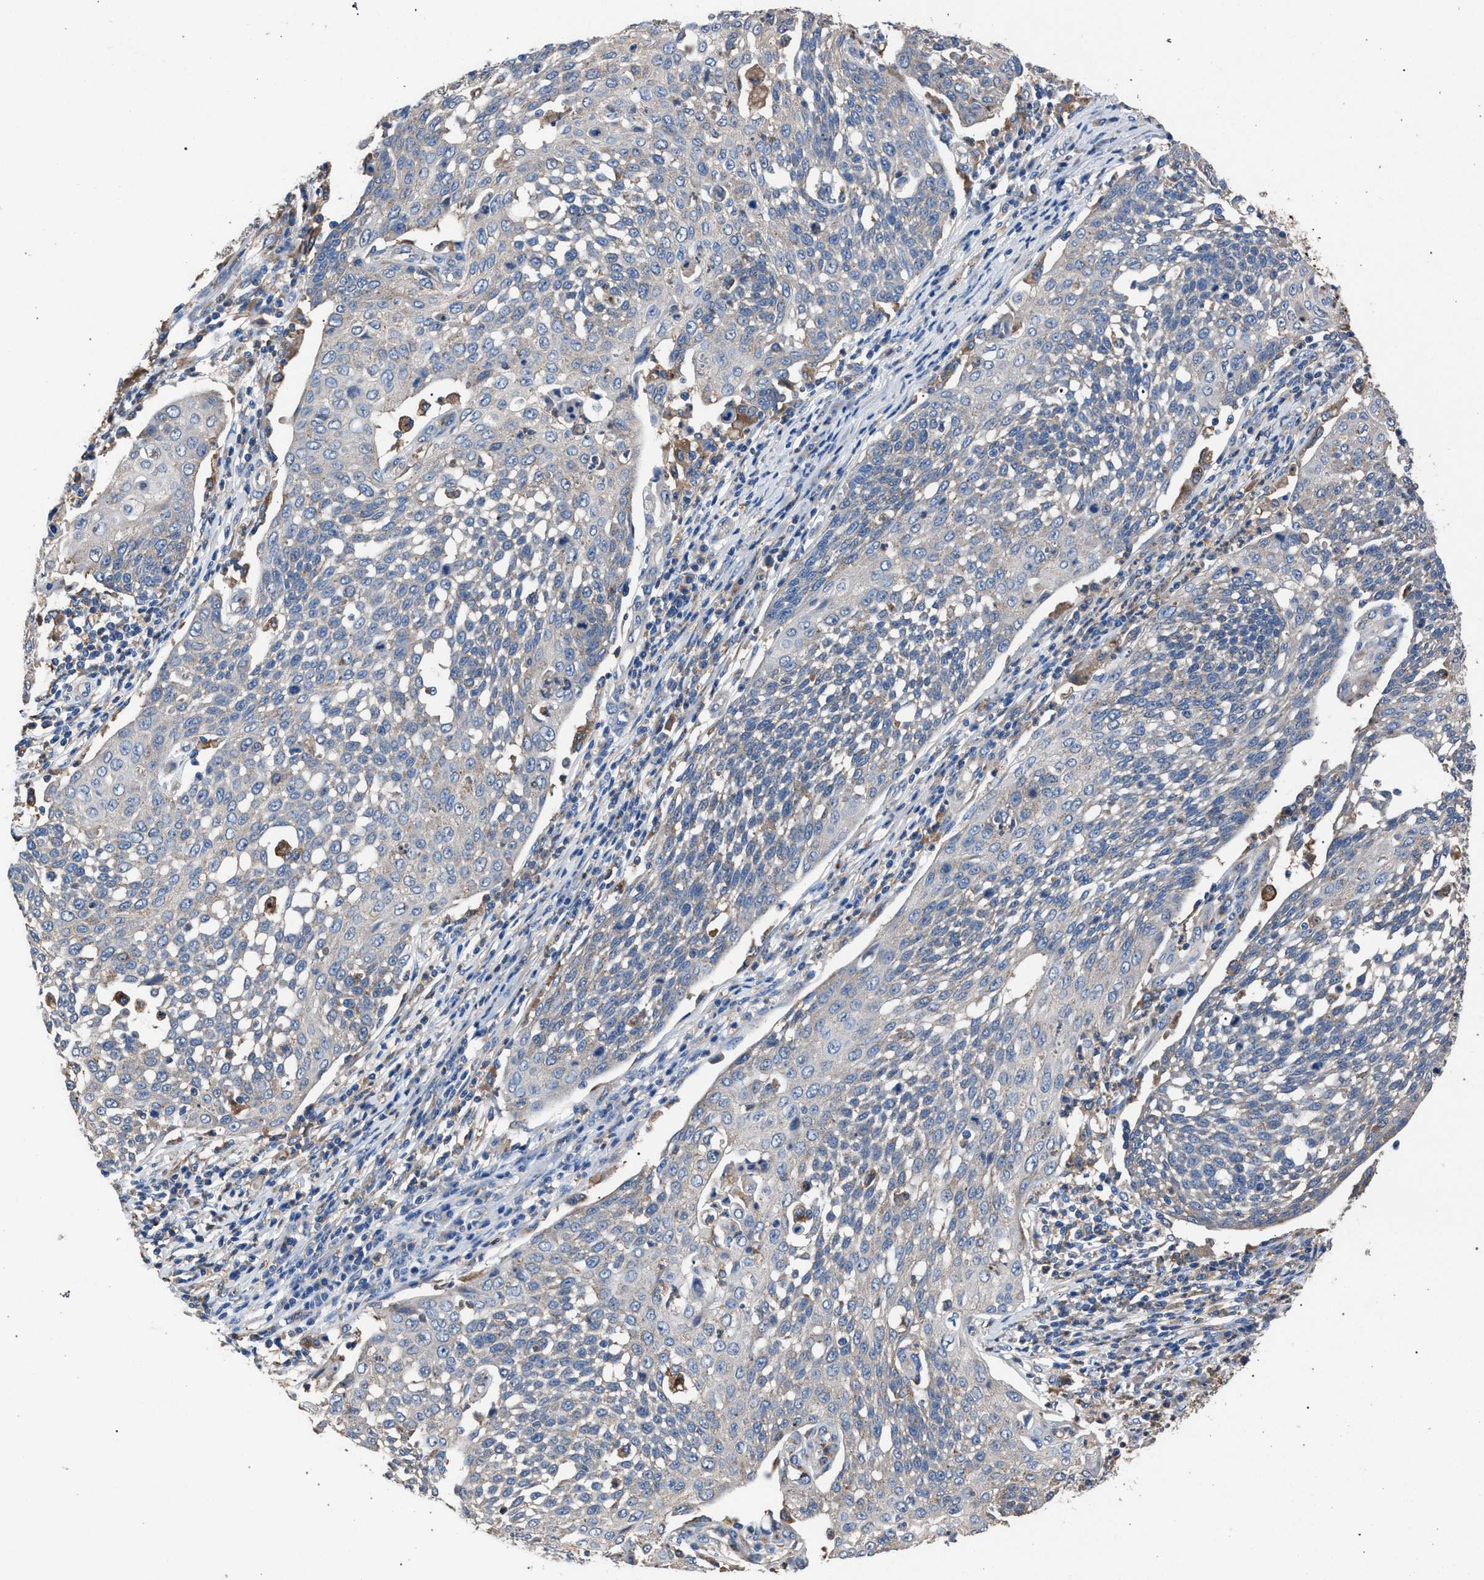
{"staining": {"intensity": "negative", "quantity": "none", "location": "none"}, "tissue": "cervical cancer", "cell_type": "Tumor cells", "image_type": "cancer", "snomed": [{"axis": "morphology", "description": "Squamous cell carcinoma, NOS"}, {"axis": "topography", "description": "Cervix"}], "caption": "Immunohistochemical staining of cervical cancer reveals no significant positivity in tumor cells. Brightfield microscopy of immunohistochemistry (IHC) stained with DAB (3,3'-diaminobenzidine) (brown) and hematoxylin (blue), captured at high magnification.", "gene": "ATP6V0A1", "patient": {"sex": "female", "age": 34}}